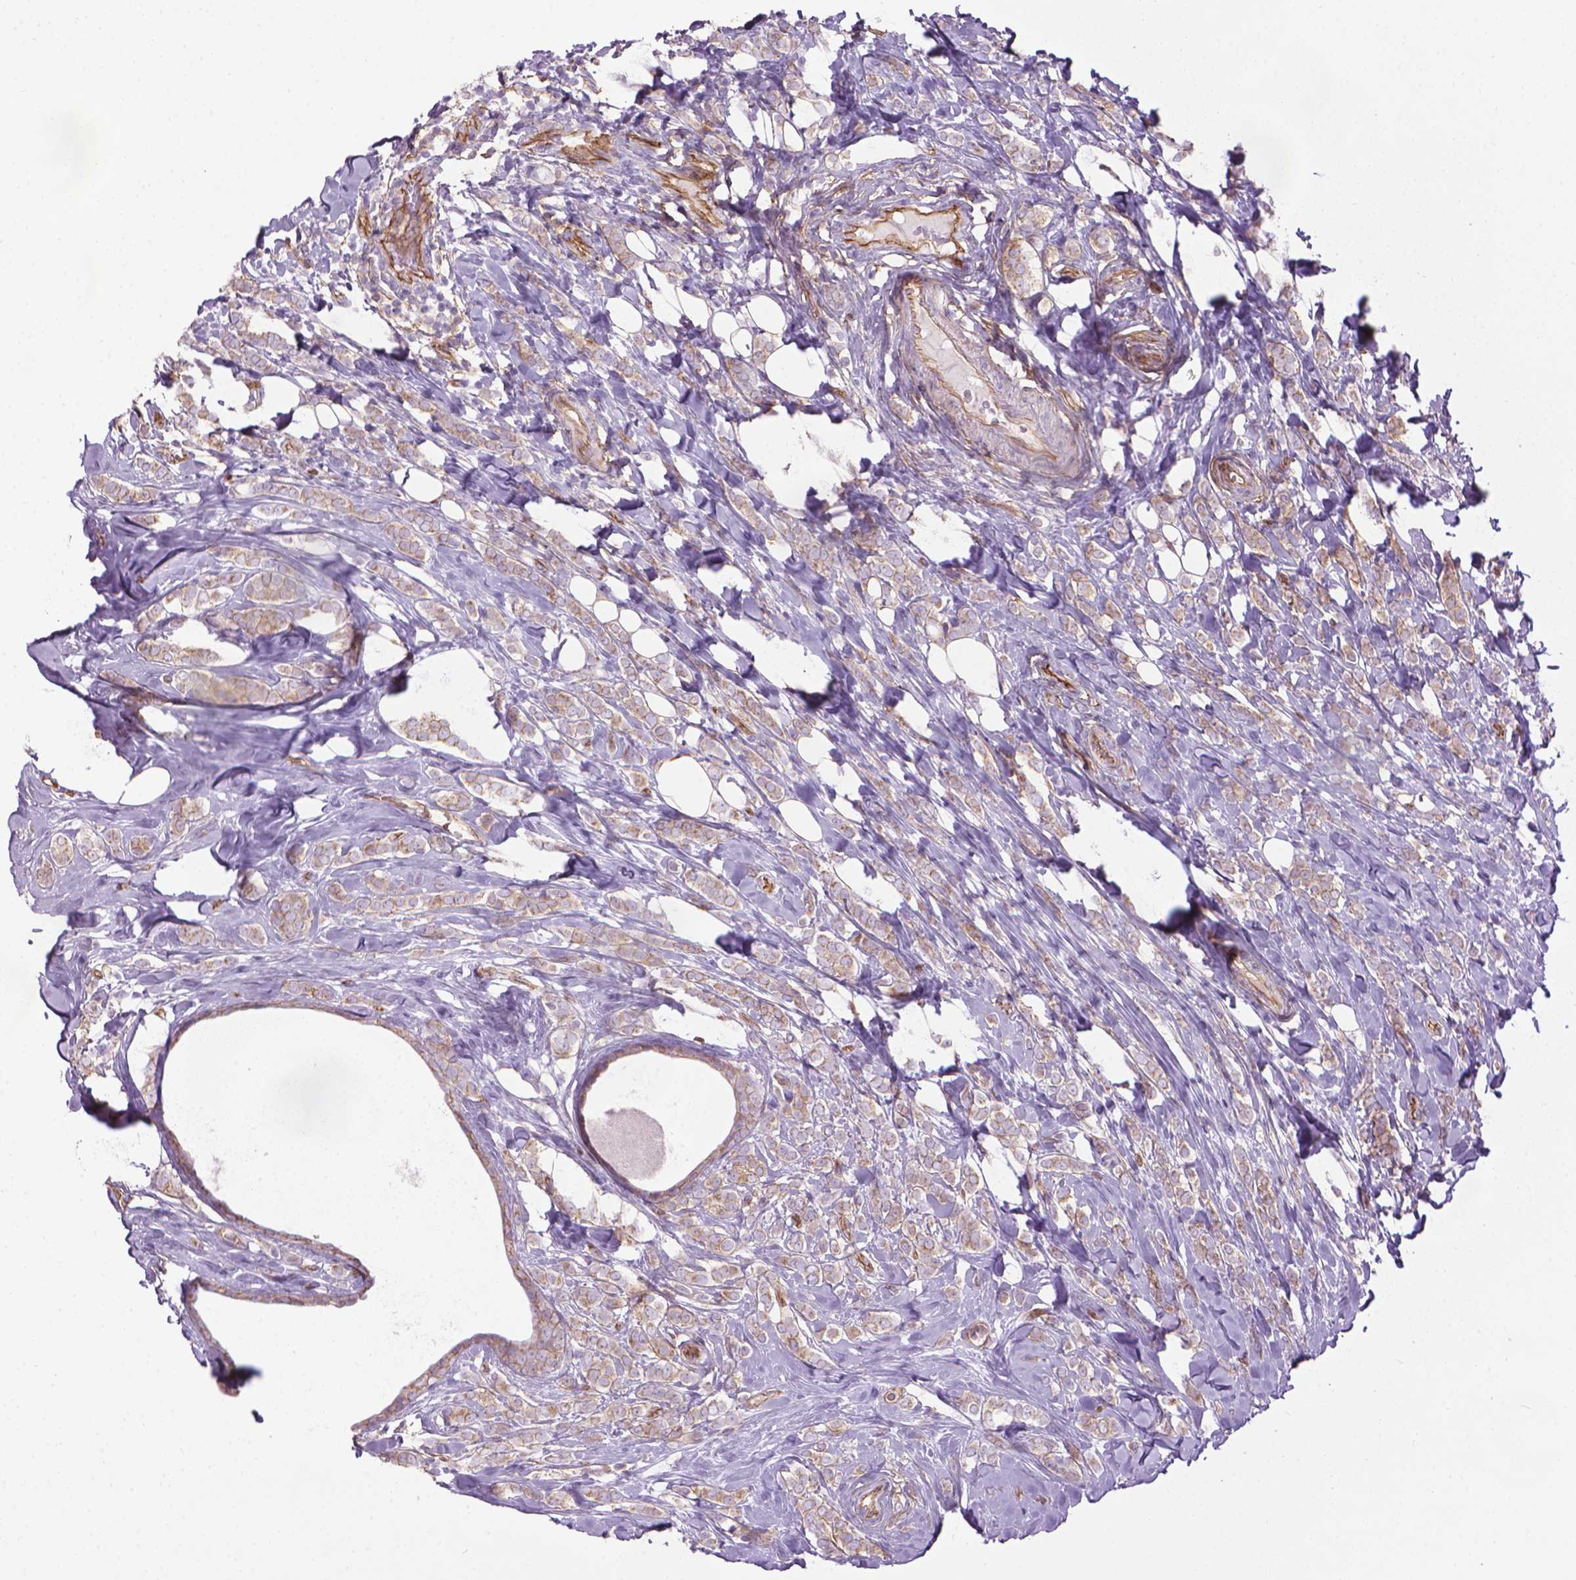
{"staining": {"intensity": "weak", "quantity": "<25%", "location": "cytoplasmic/membranous"}, "tissue": "breast cancer", "cell_type": "Tumor cells", "image_type": "cancer", "snomed": [{"axis": "morphology", "description": "Lobular carcinoma"}, {"axis": "topography", "description": "Breast"}], "caption": "Immunohistochemistry of human lobular carcinoma (breast) displays no expression in tumor cells. Brightfield microscopy of IHC stained with DAB (brown) and hematoxylin (blue), captured at high magnification.", "gene": "TENT5A", "patient": {"sex": "female", "age": 49}}